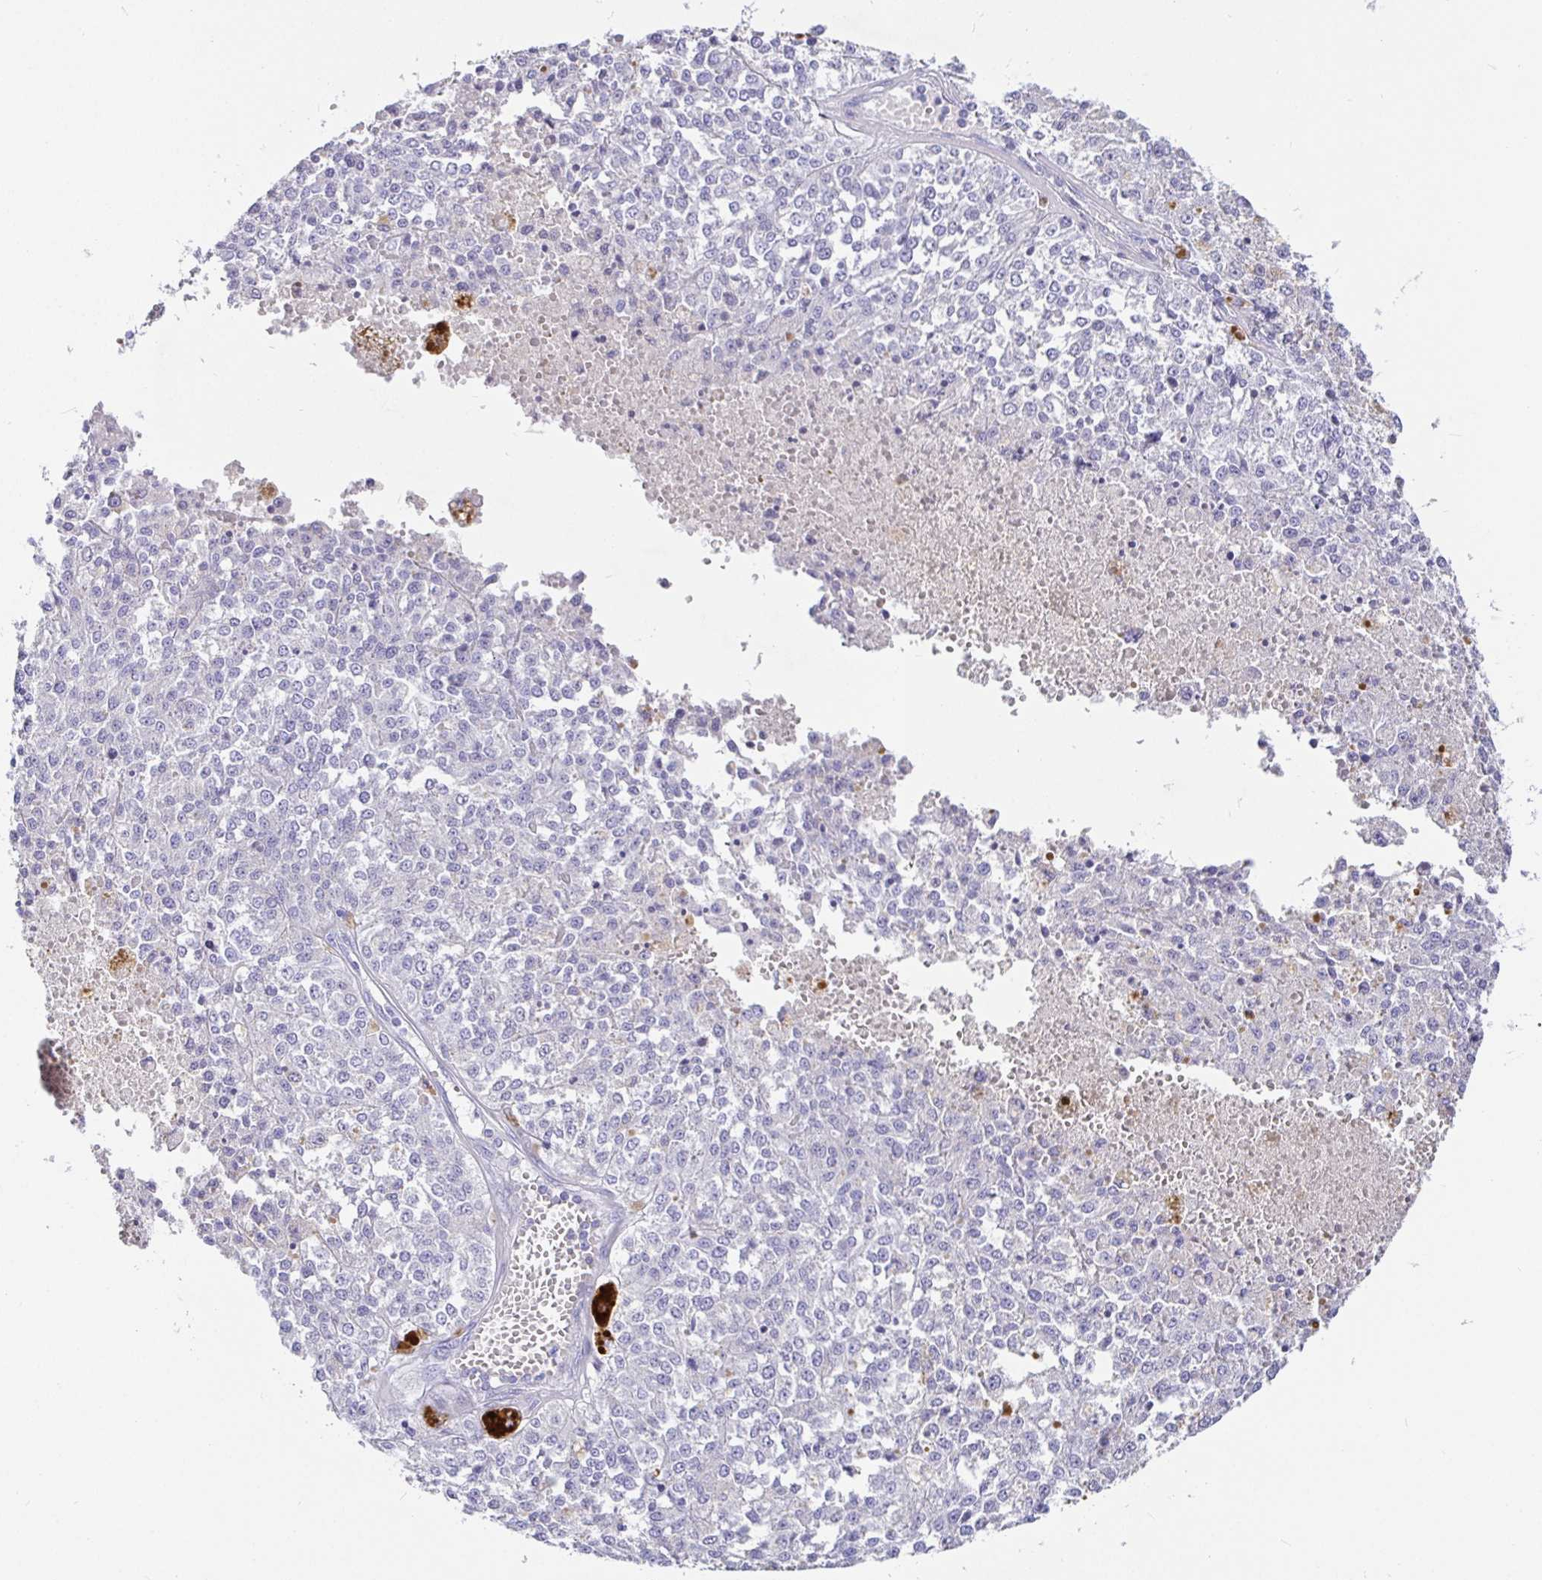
{"staining": {"intensity": "negative", "quantity": "none", "location": "none"}, "tissue": "melanoma", "cell_type": "Tumor cells", "image_type": "cancer", "snomed": [{"axis": "morphology", "description": "Malignant melanoma, Metastatic site"}, {"axis": "topography", "description": "Lymph node"}], "caption": "Photomicrograph shows no protein expression in tumor cells of melanoma tissue.", "gene": "TPTE", "patient": {"sex": "female", "age": 64}}